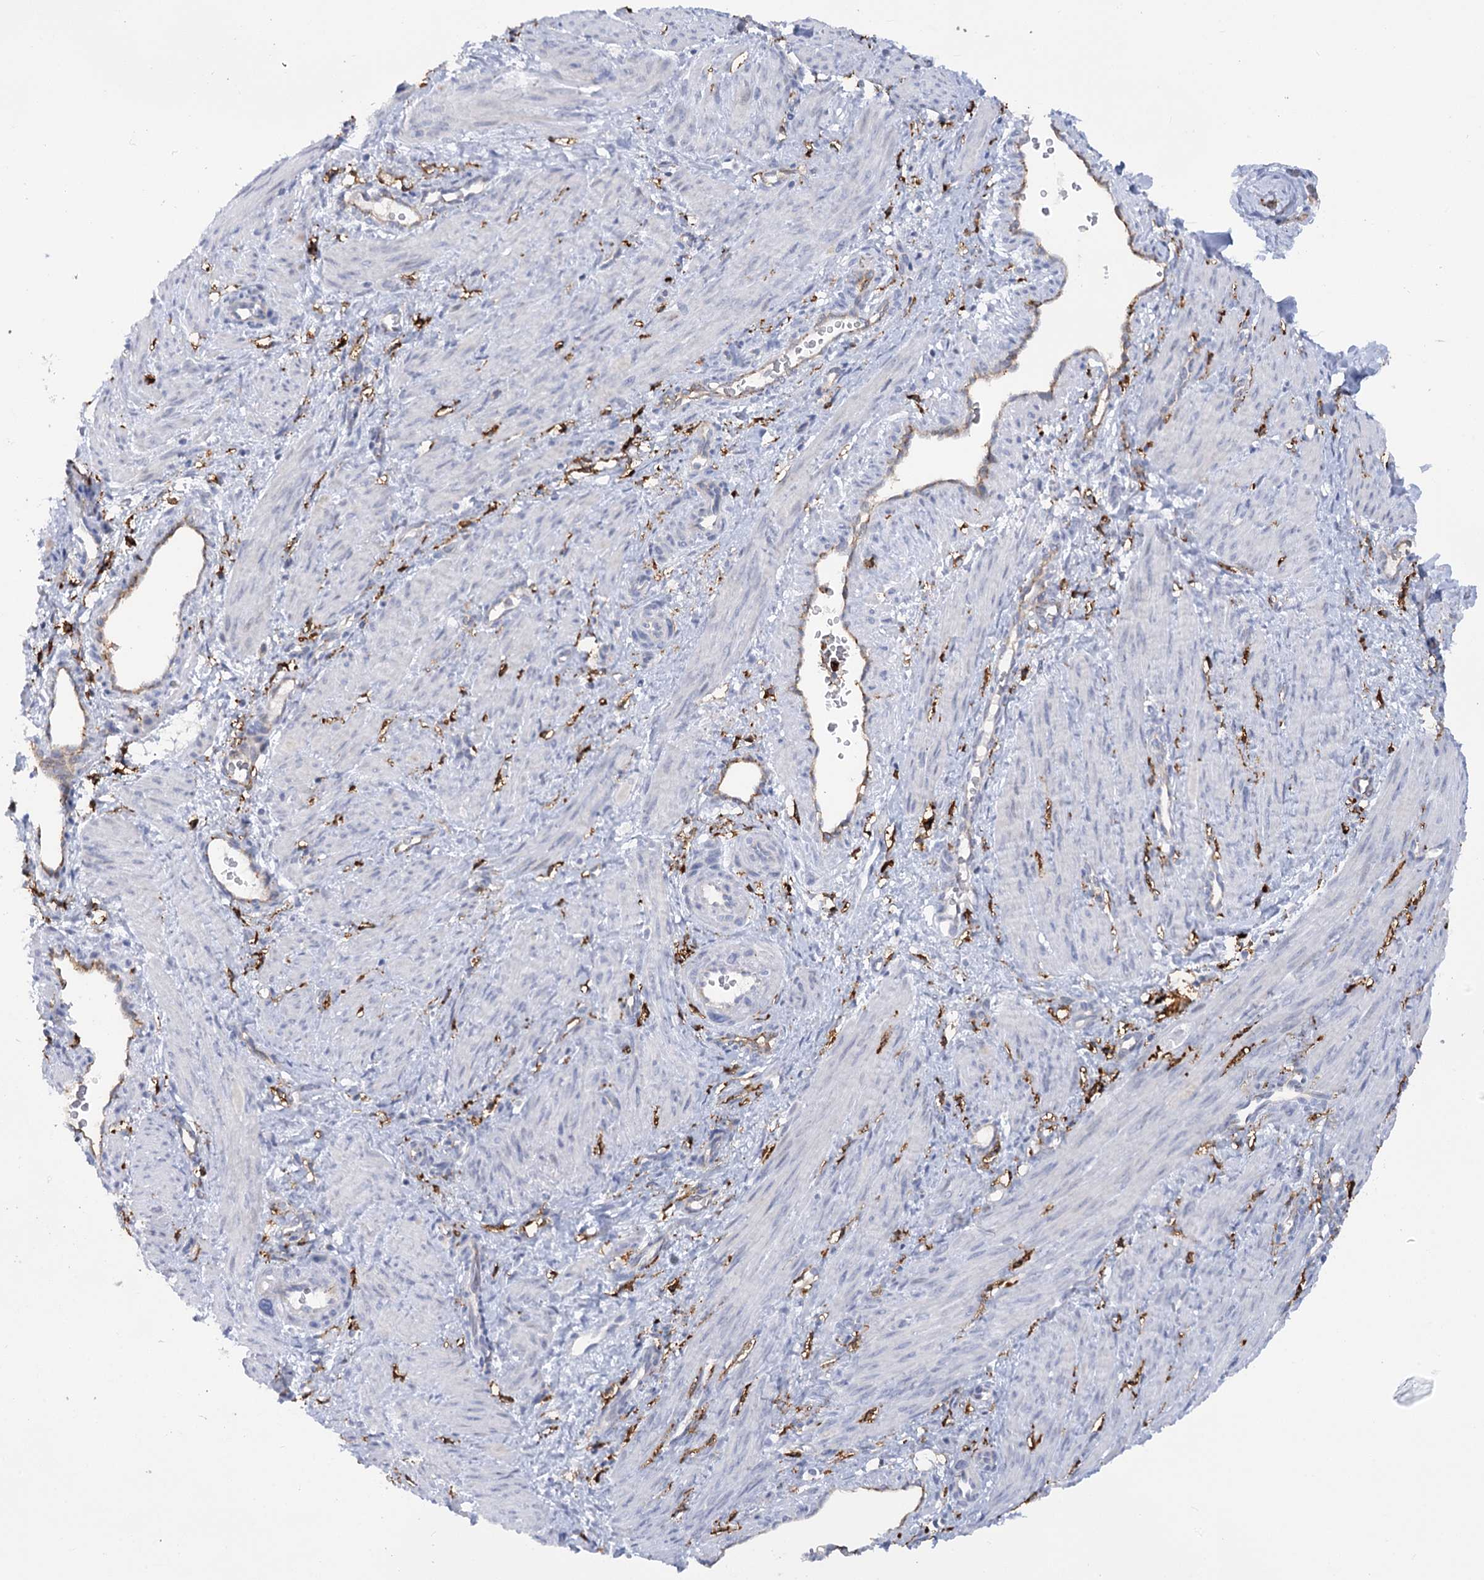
{"staining": {"intensity": "negative", "quantity": "none", "location": "none"}, "tissue": "smooth muscle", "cell_type": "Smooth muscle cells", "image_type": "normal", "snomed": [{"axis": "morphology", "description": "Normal tissue, NOS"}, {"axis": "topography", "description": "Endometrium"}], "caption": "Smooth muscle cells show no significant protein positivity in benign smooth muscle. Brightfield microscopy of immunohistochemistry stained with DAB (3,3'-diaminobenzidine) (brown) and hematoxylin (blue), captured at high magnification.", "gene": "PIWIL4", "patient": {"sex": "female", "age": 33}}